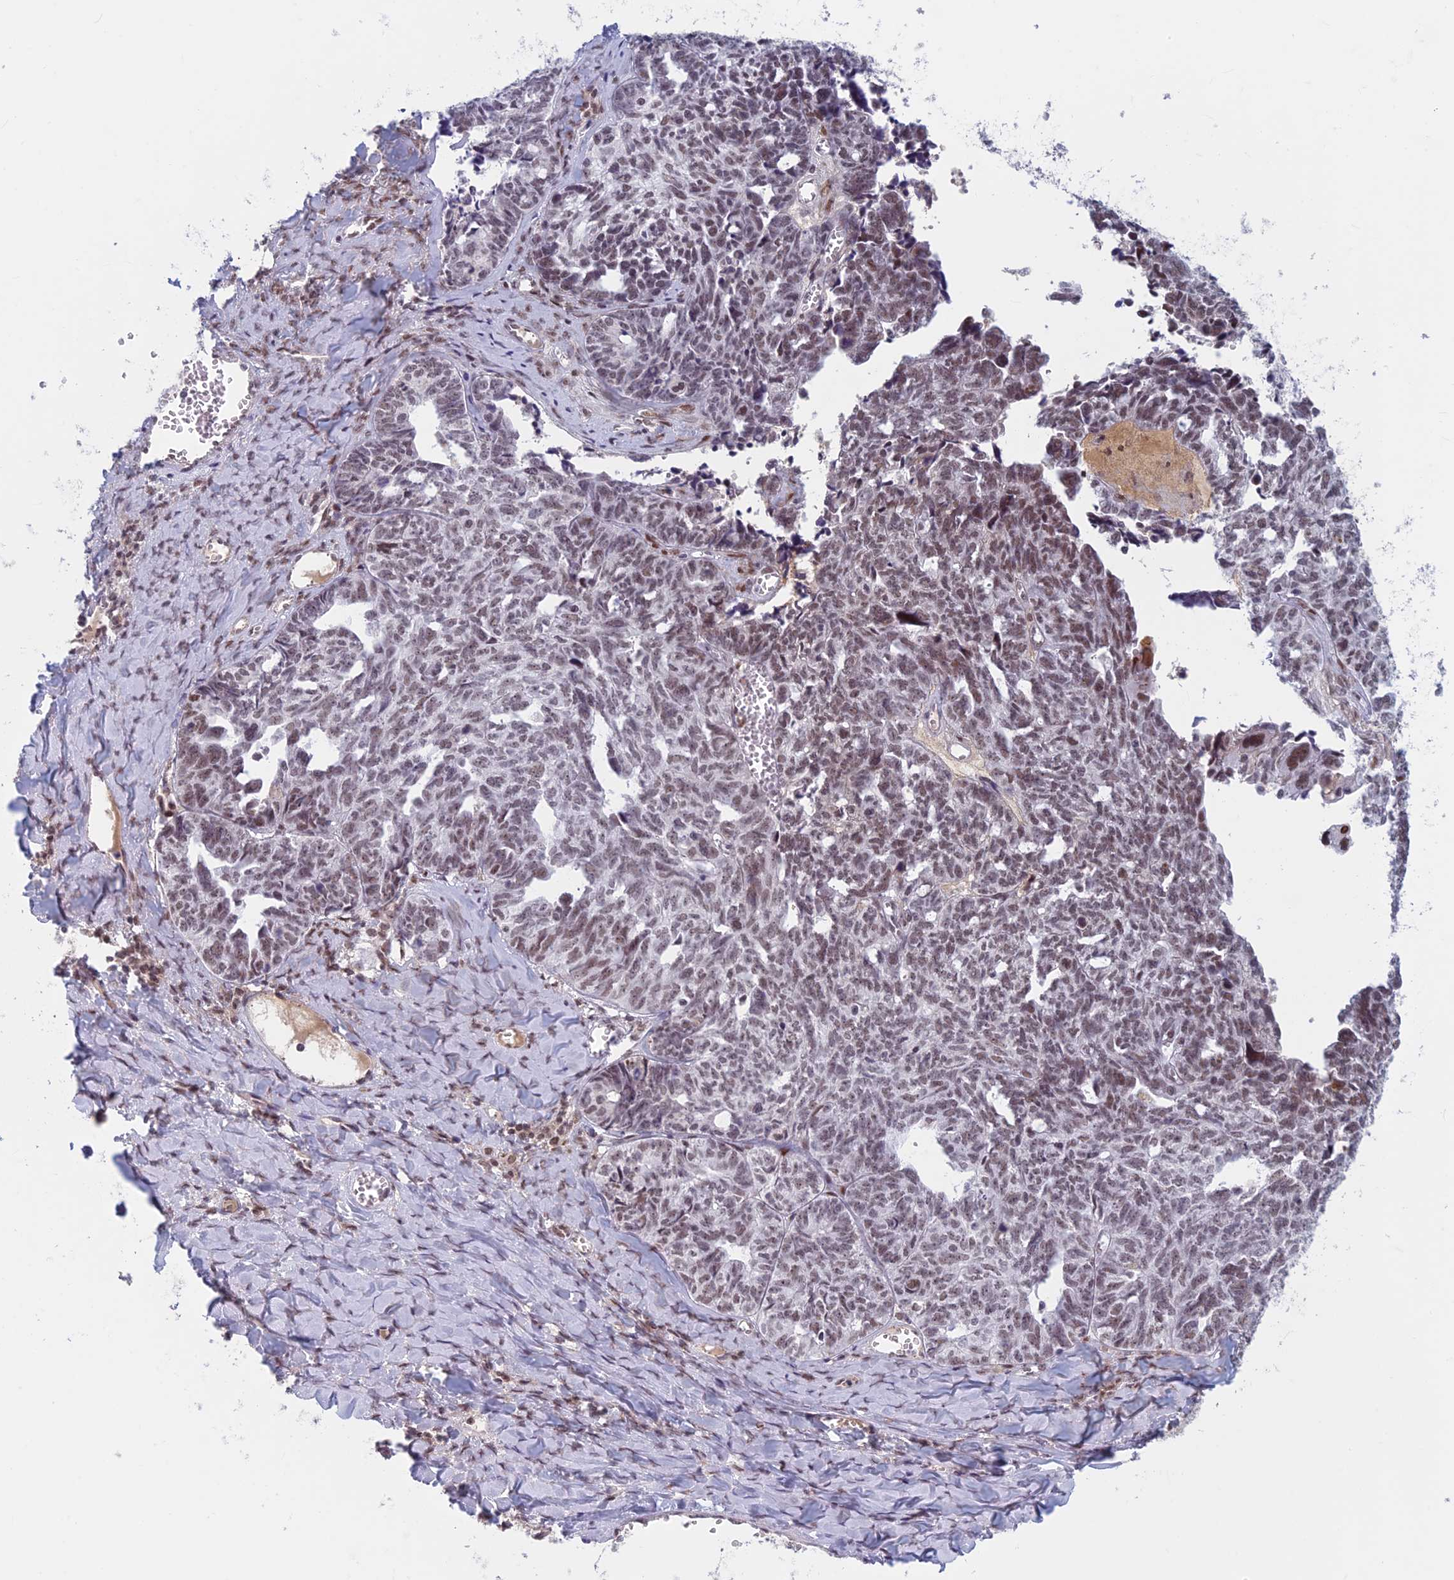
{"staining": {"intensity": "moderate", "quantity": ">75%", "location": "nuclear"}, "tissue": "ovarian cancer", "cell_type": "Tumor cells", "image_type": "cancer", "snomed": [{"axis": "morphology", "description": "Cystadenocarcinoma, serous, NOS"}, {"axis": "topography", "description": "Ovary"}], "caption": "A brown stain highlights moderate nuclear expression of a protein in serous cystadenocarcinoma (ovarian) tumor cells. Immunohistochemistry stains the protein in brown and the nuclei are stained blue.", "gene": "ASH2L", "patient": {"sex": "female", "age": 79}}